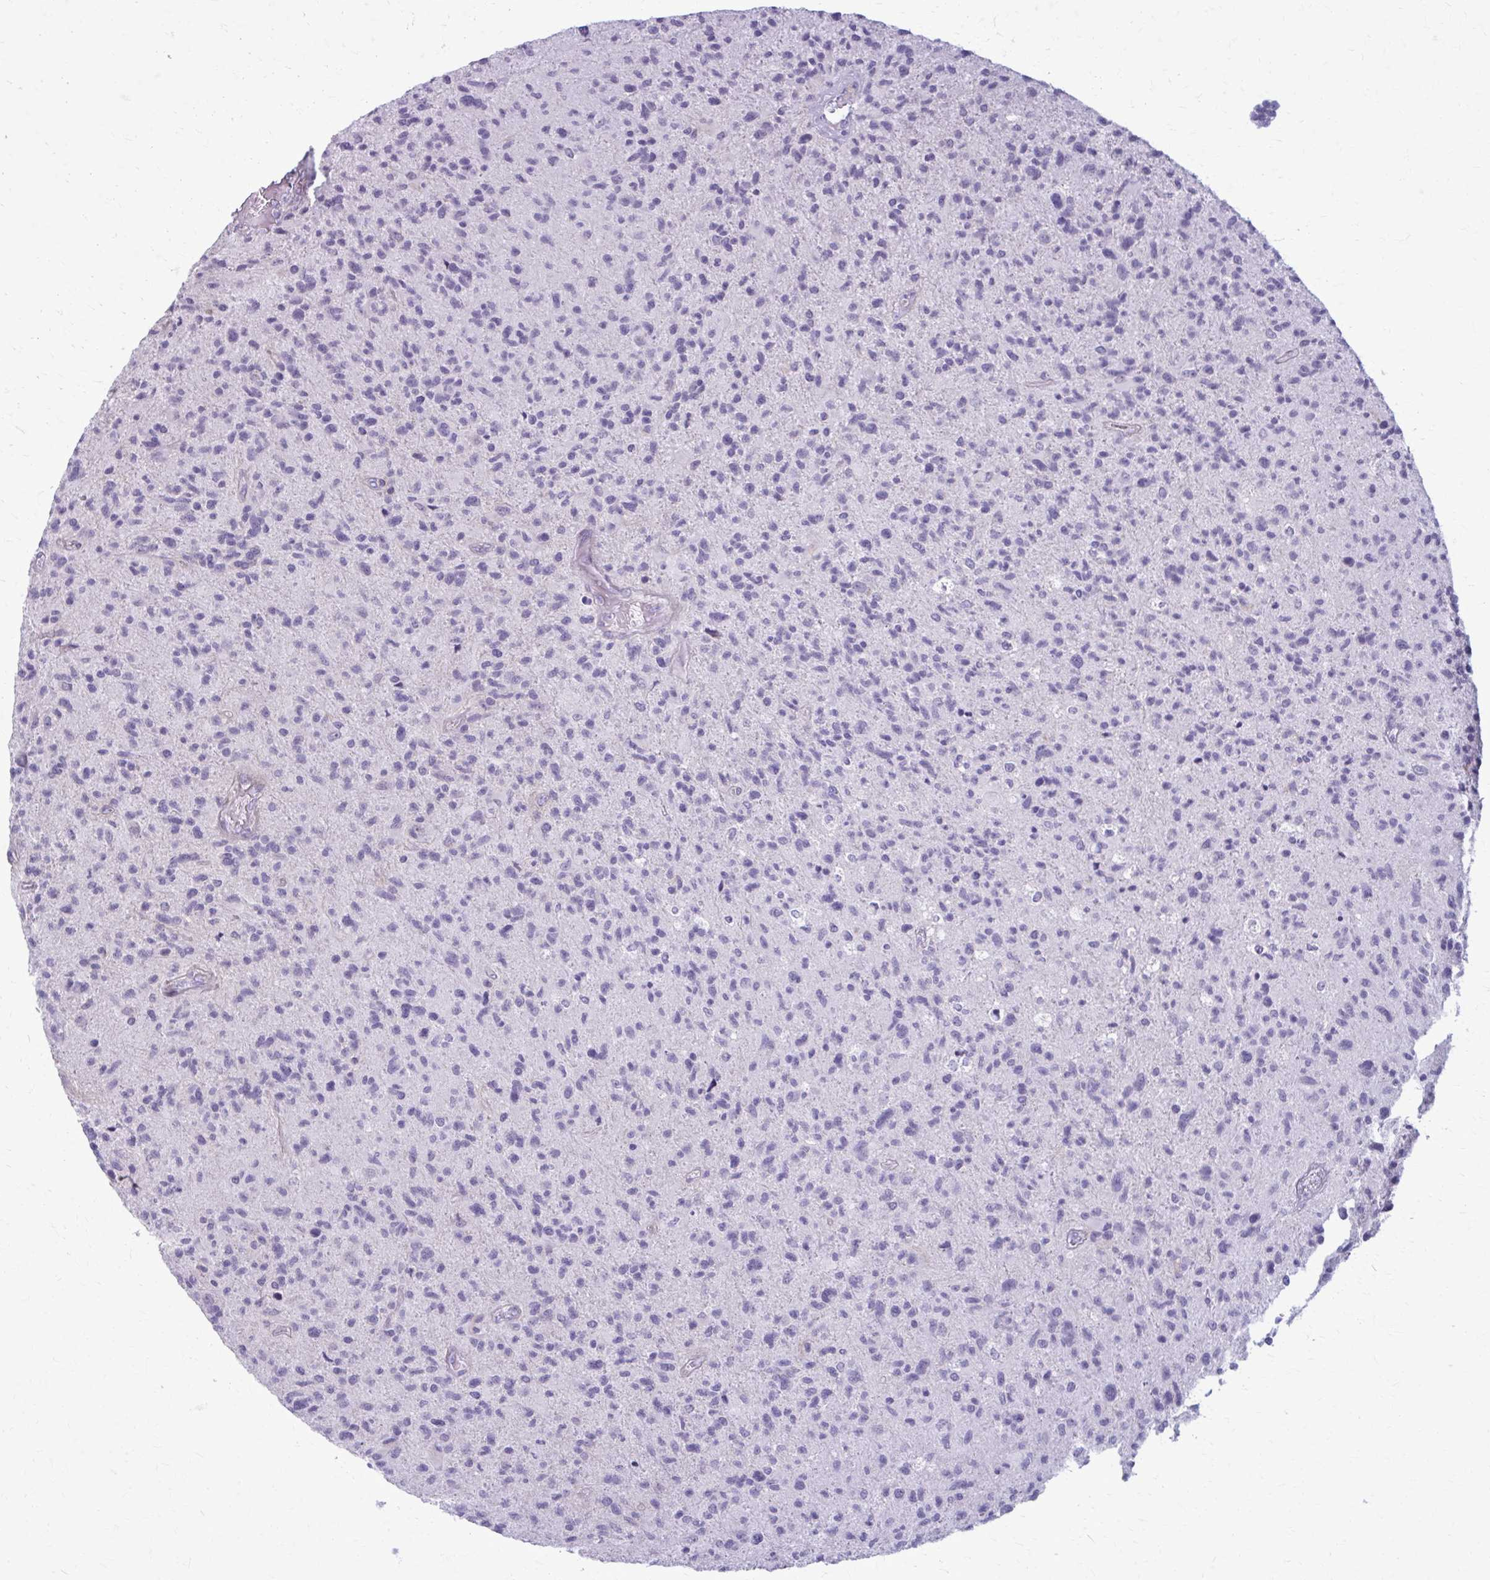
{"staining": {"intensity": "negative", "quantity": "none", "location": "none"}, "tissue": "glioma", "cell_type": "Tumor cells", "image_type": "cancer", "snomed": [{"axis": "morphology", "description": "Glioma, malignant, High grade"}, {"axis": "topography", "description": "Brain"}], "caption": "There is no significant expression in tumor cells of glioma. (DAB (3,3'-diaminobenzidine) immunohistochemistry, high magnification).", "gene": "CD38", "patient": {"sex": "female", "age": 70}}